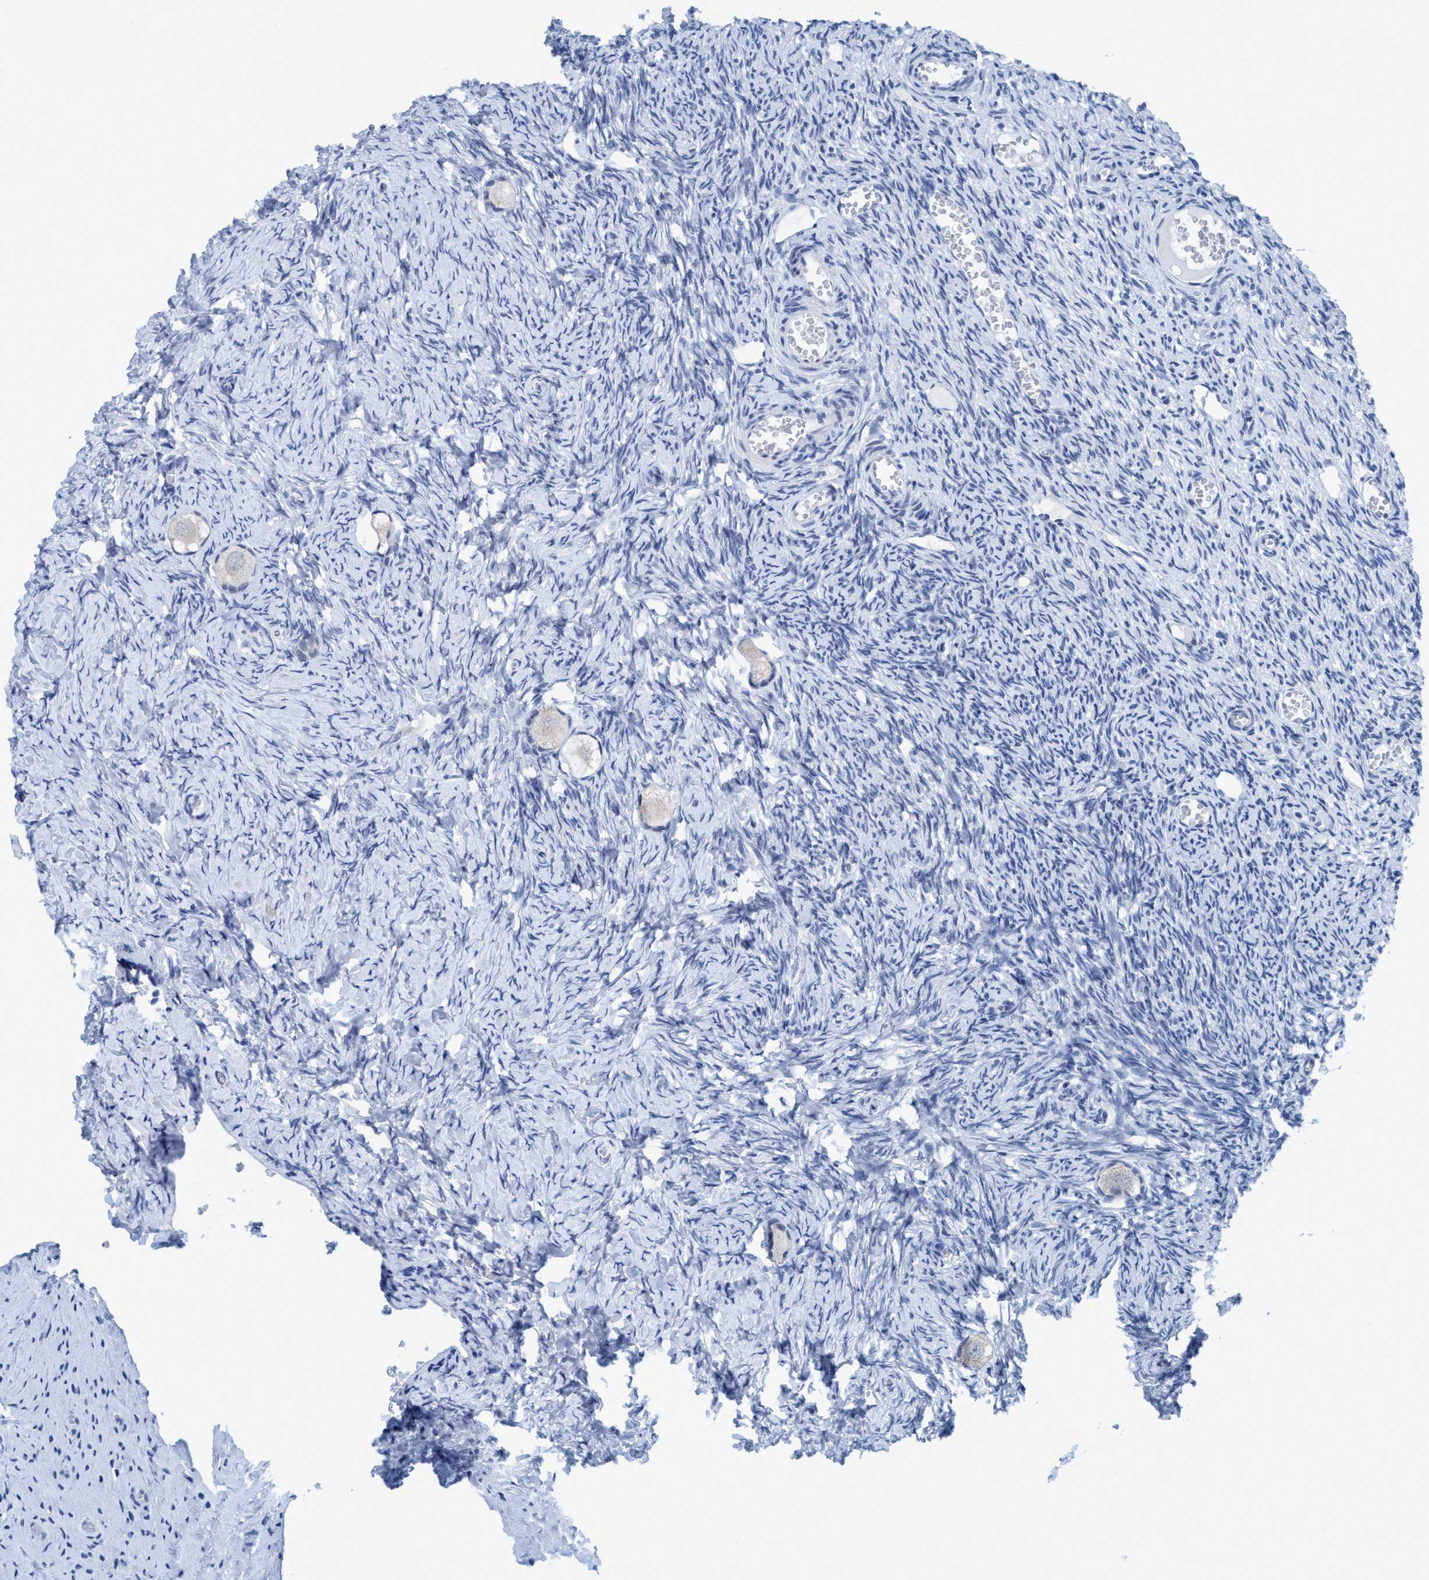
{"staining": {"intensity": "negative", "quantity": "none", "location": "none"}, "tissue": "ovary", "cell_type": "Follicle cells", "image_type": "normal", "snomed": [{"axis": "morphology", "description": "Normal tissue, NOS"}, {"axis": "topography", "description": "Ovary"}], "caption": "IHC of normal human ovary exhibits no positivity in follicle cells. The staining was performed using DAB (3,3'-diaminobenzidine) to visualize the protein expression in brown, while the nuclei were stained in blue with hematoxylin (Magnification: 20x).", "gene": "DNAI1", "patient": {"sex": "female", "age": 27}}